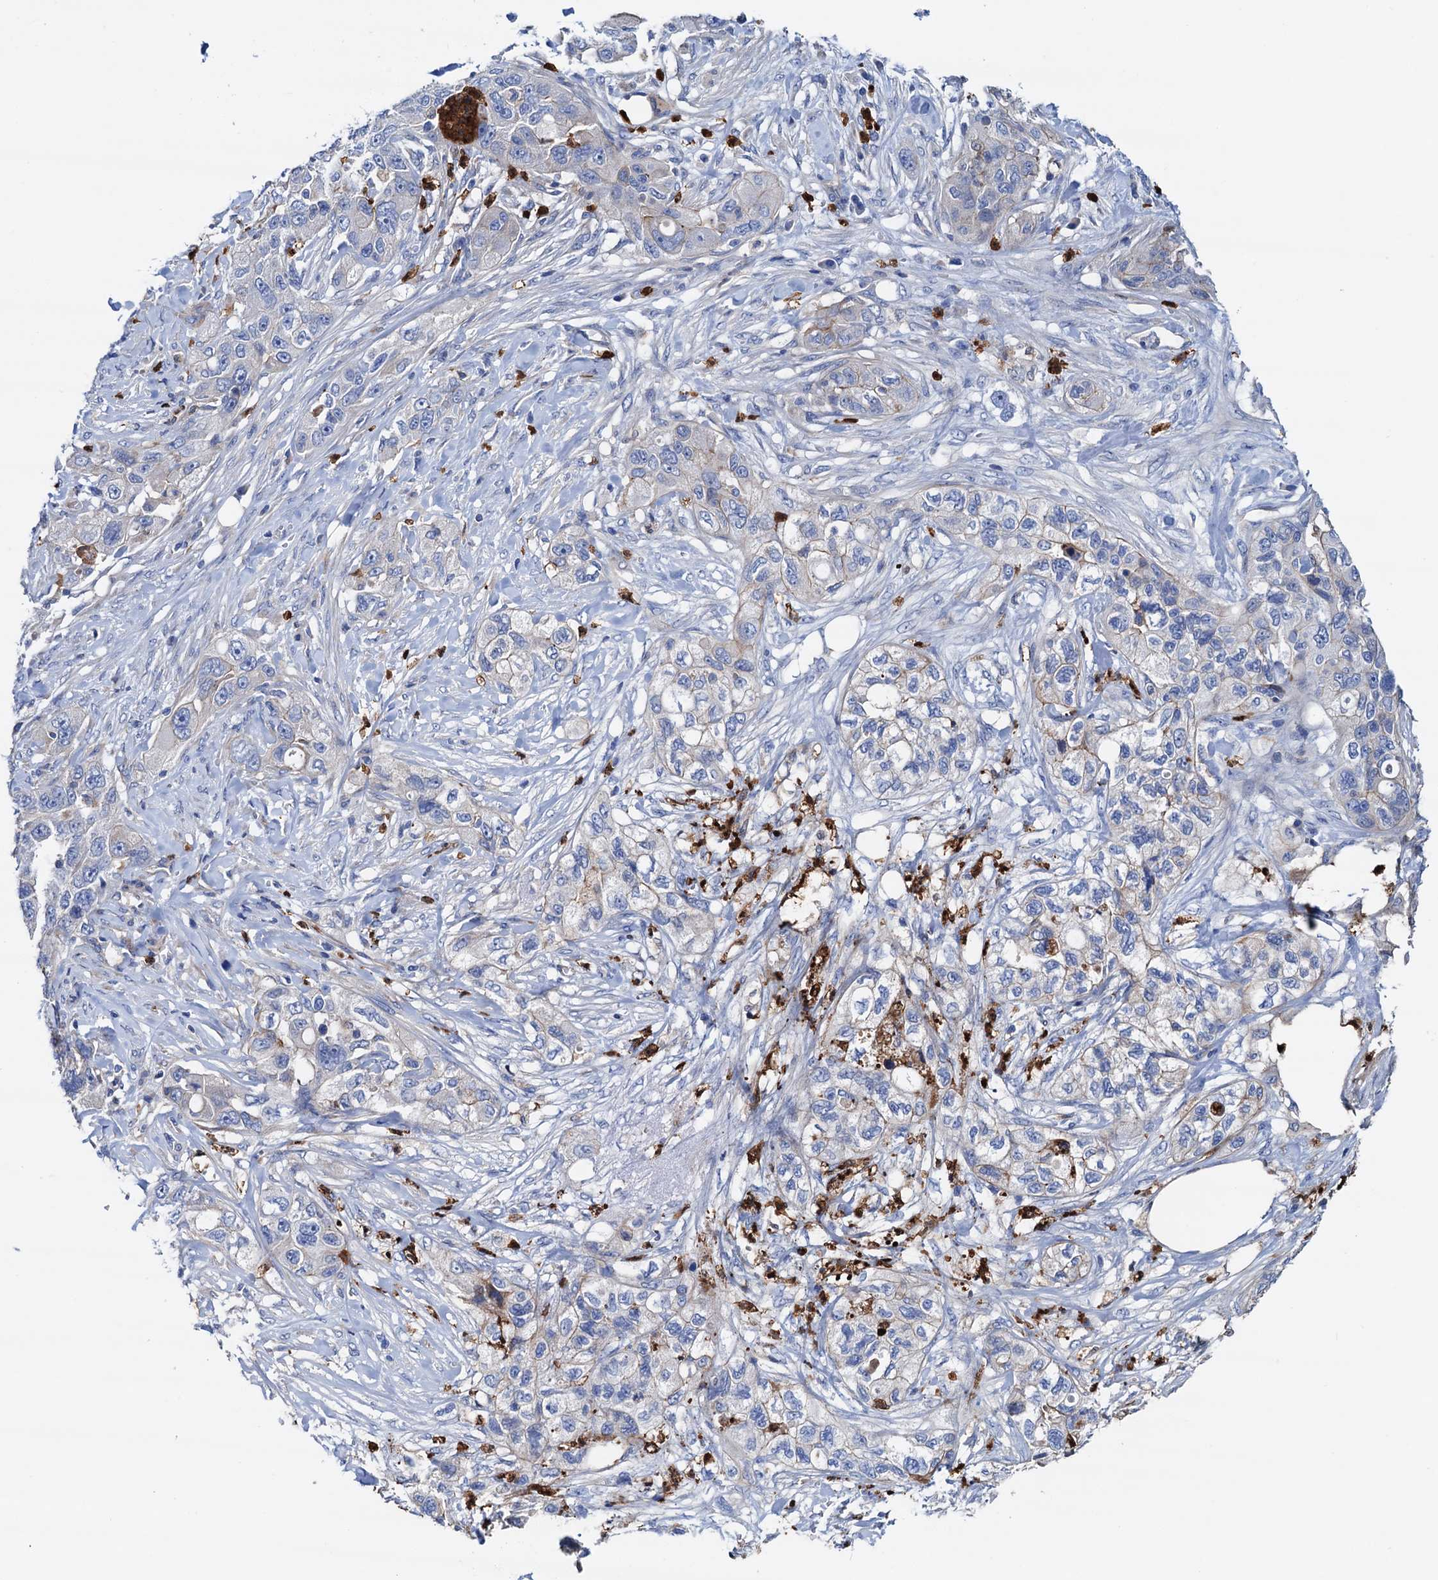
{"staining": {"intensity": "weak", "quantity": "<25%", "location": "cytoplasmic/membranous"}, "tissue": "pancreatic cancer", "cell_type": "Tumor cells", "image_type": "cancer", "snomed": [{"axis": "morphology", "description": "Adenocarcinoma, NOS"}, {"axis": "topography", "description": "Pancreas"}], "caption": "IHC histopathology image of human adenocarcinoma (pancreatic) stained for a protein (brown), which reveals no positivity in tumor cells.", "gene": "RASSF9", "patient": {"sex": "female", "age": 78}}